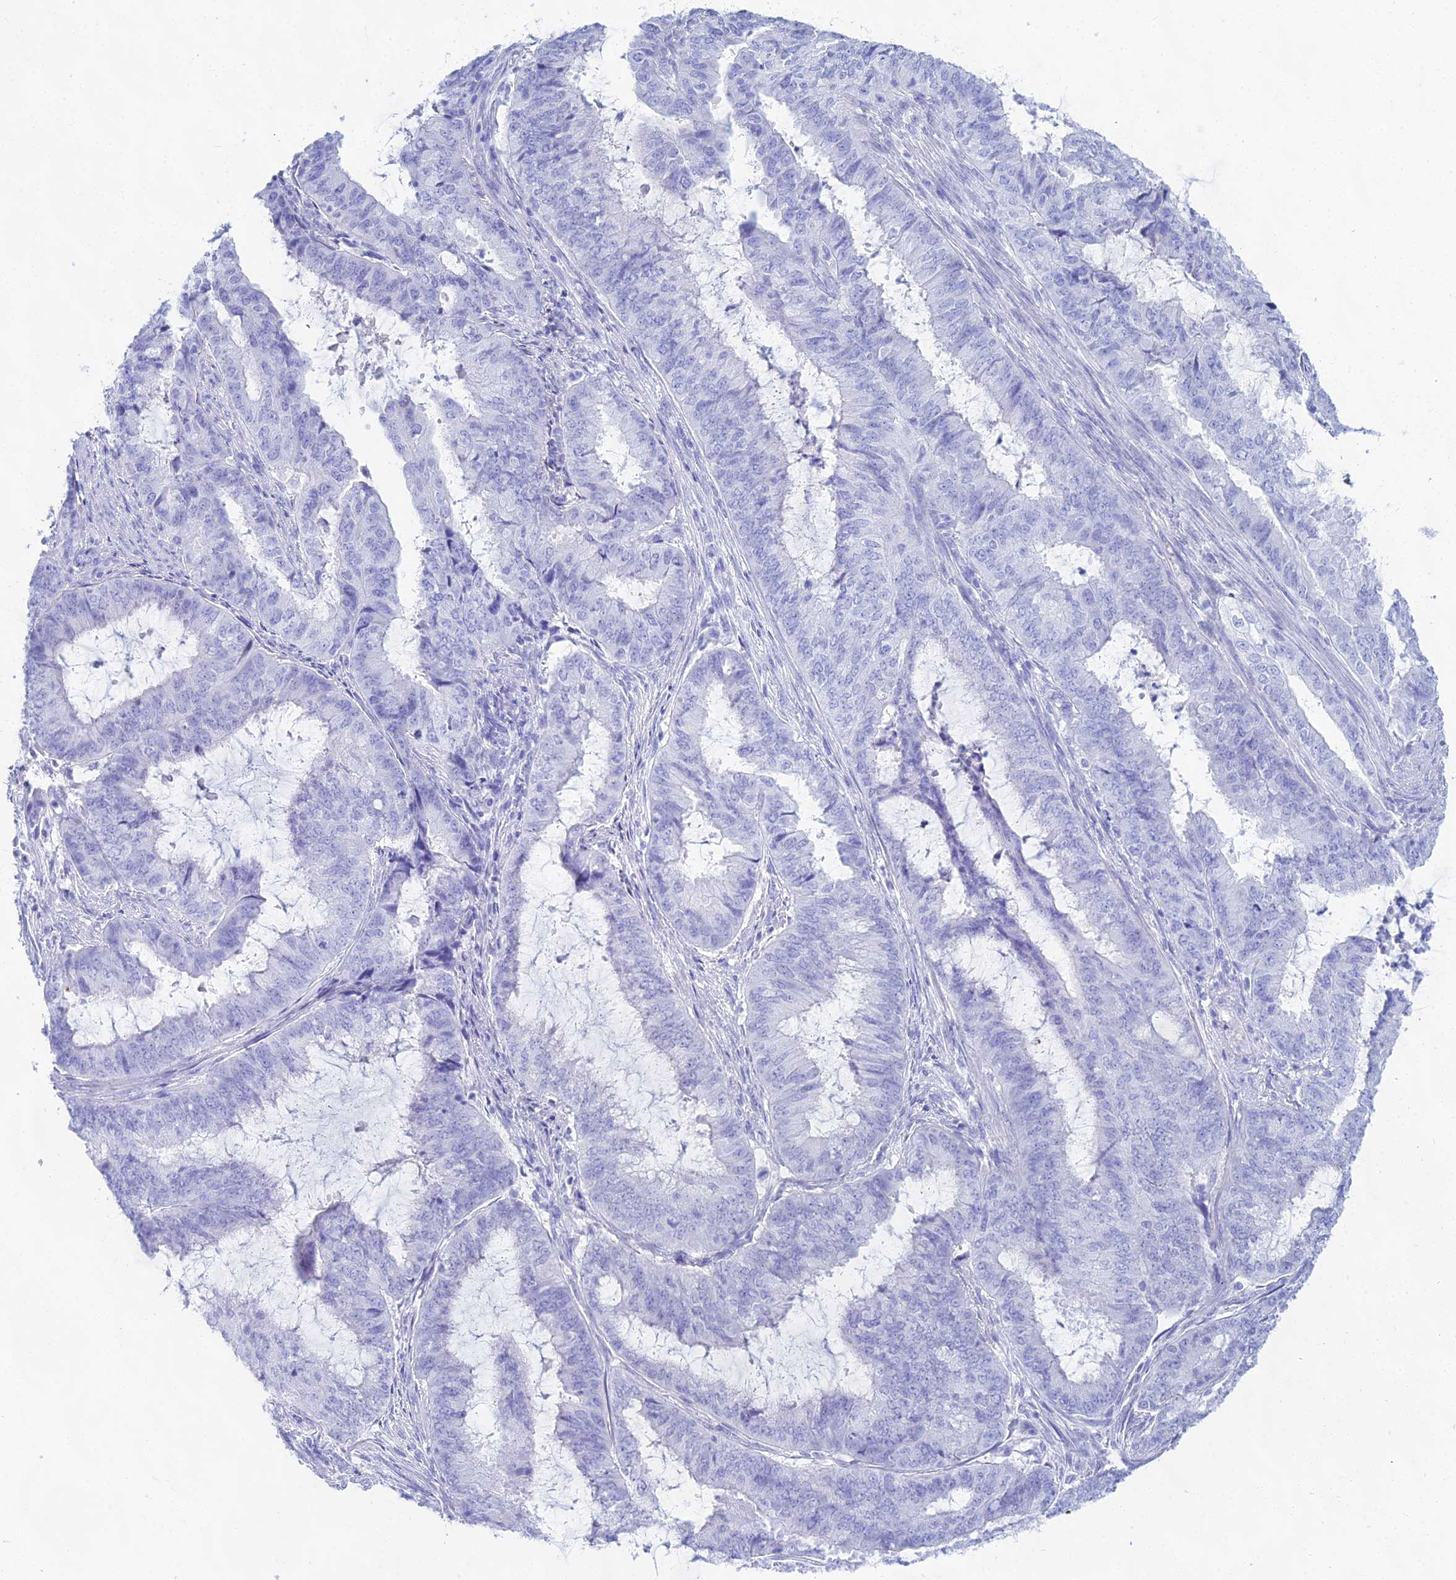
{"staining": {"intensity": "negative", "quantity": "none", "location": "none"}, "tissue": "endometrial cancer", "cell_type": "Tumor cells", "image_type": "cancer", "snomed": [{"axis": "morphology", "description": "Adenocarcinoma, NOS"}, {"axis": "topography", "description": "Endometrium"}], "caption": "Tumor cells show no significant protein positivity in endometrial cancer (adenocarcinoma). Nuclei are stained in blue.", "gene": "CGB2", "patient": {"sex": "female", "age": 51}}